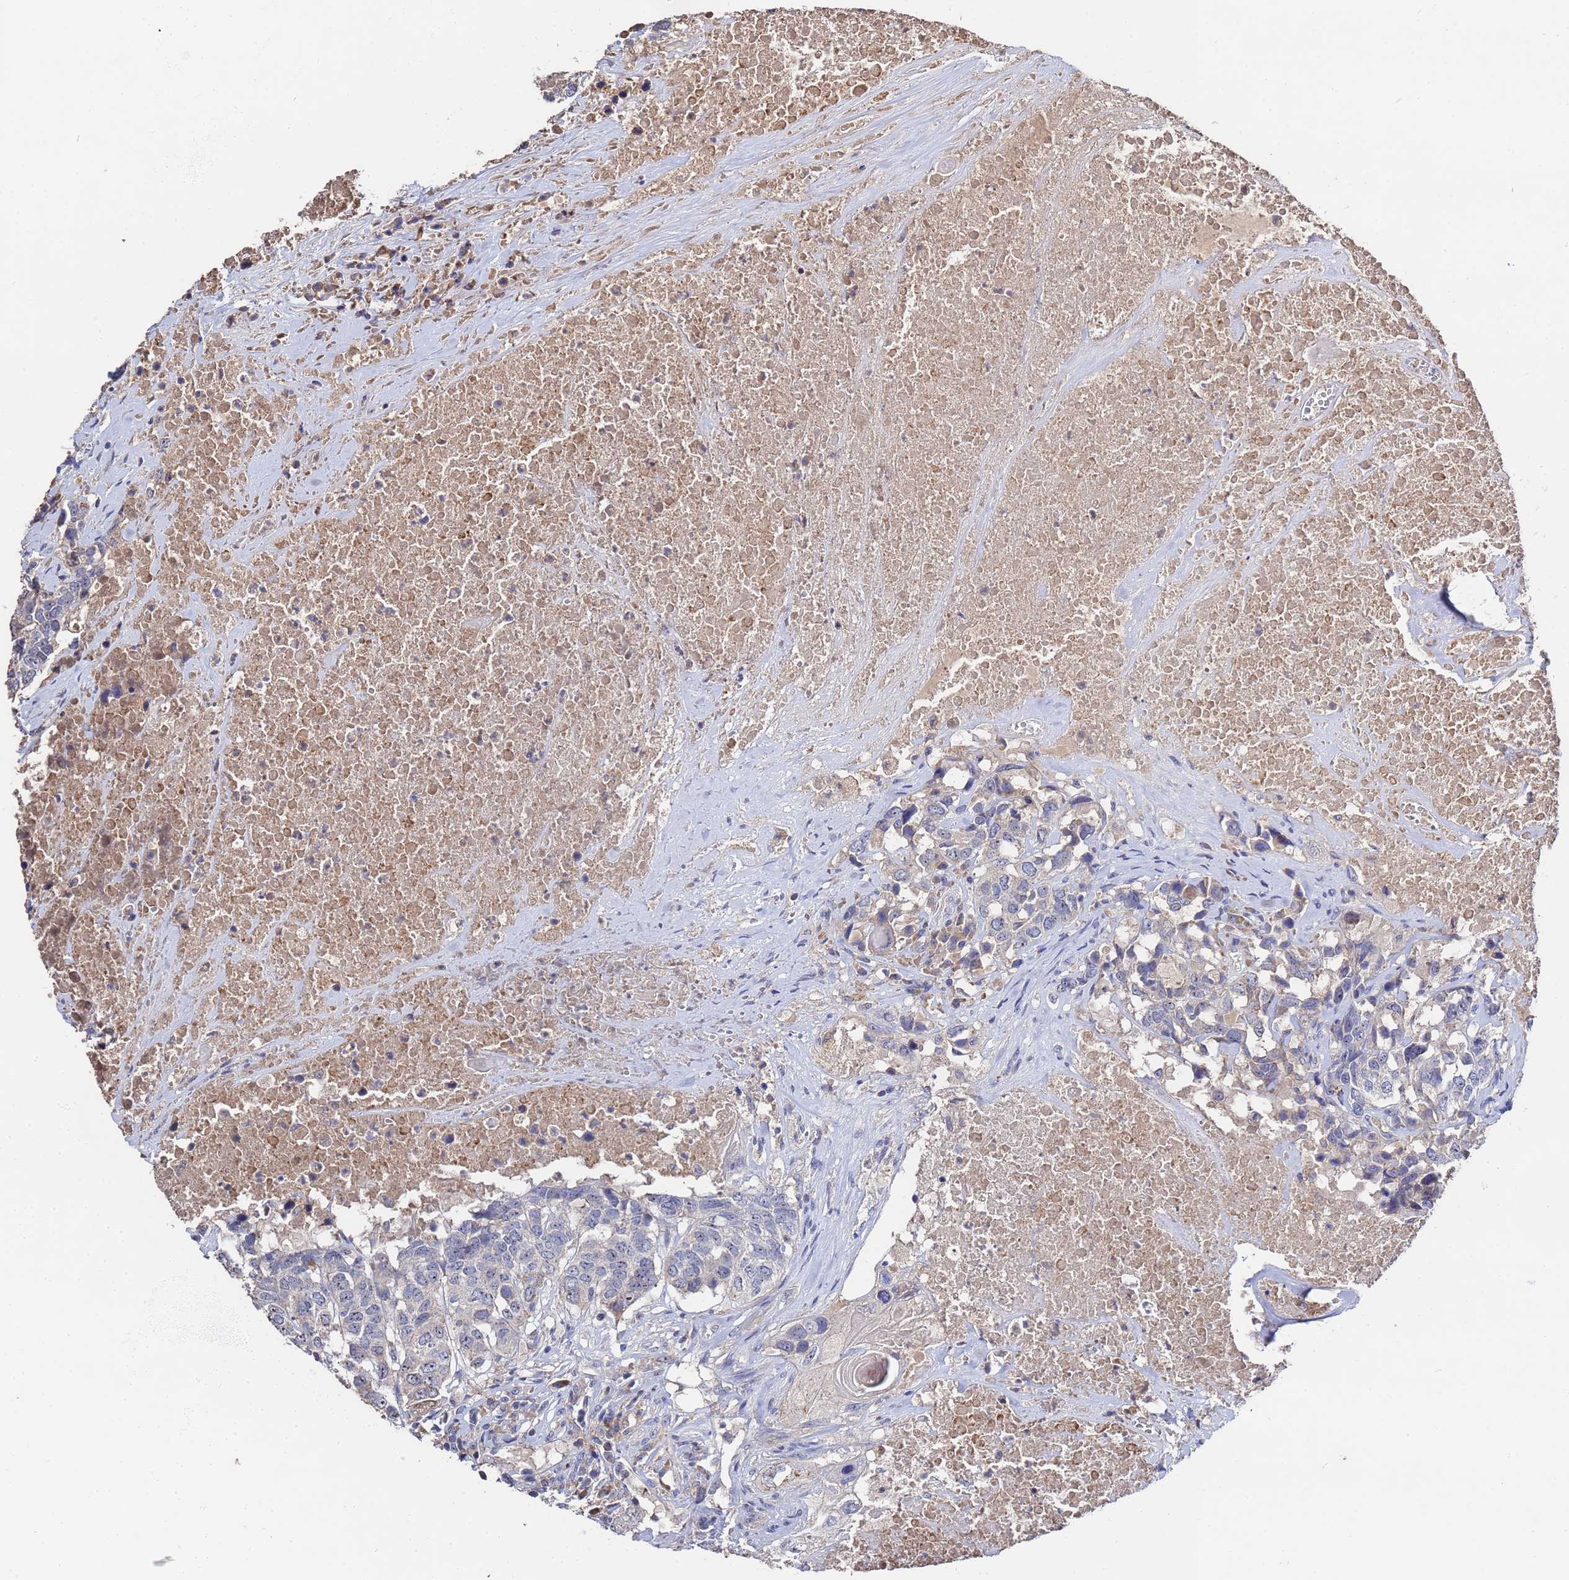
{"staining": {"intensity": "negative", "quantity": "none", "location": "none"}, "tissue": "head and neck cancer", "cell_type": "Tumor cells", "image_type": "cancer", "snomed": [{"axis": "morphology", "description": "Squamous cell carcinoma, NOS"}, {"axis": "topography", "description": "Head-Neck"}], "caption": "Tumor cells show no significant staining in head and neck cancer.", "gene": "TCP10L", "patient": {"sex": "male", "age": 66}}